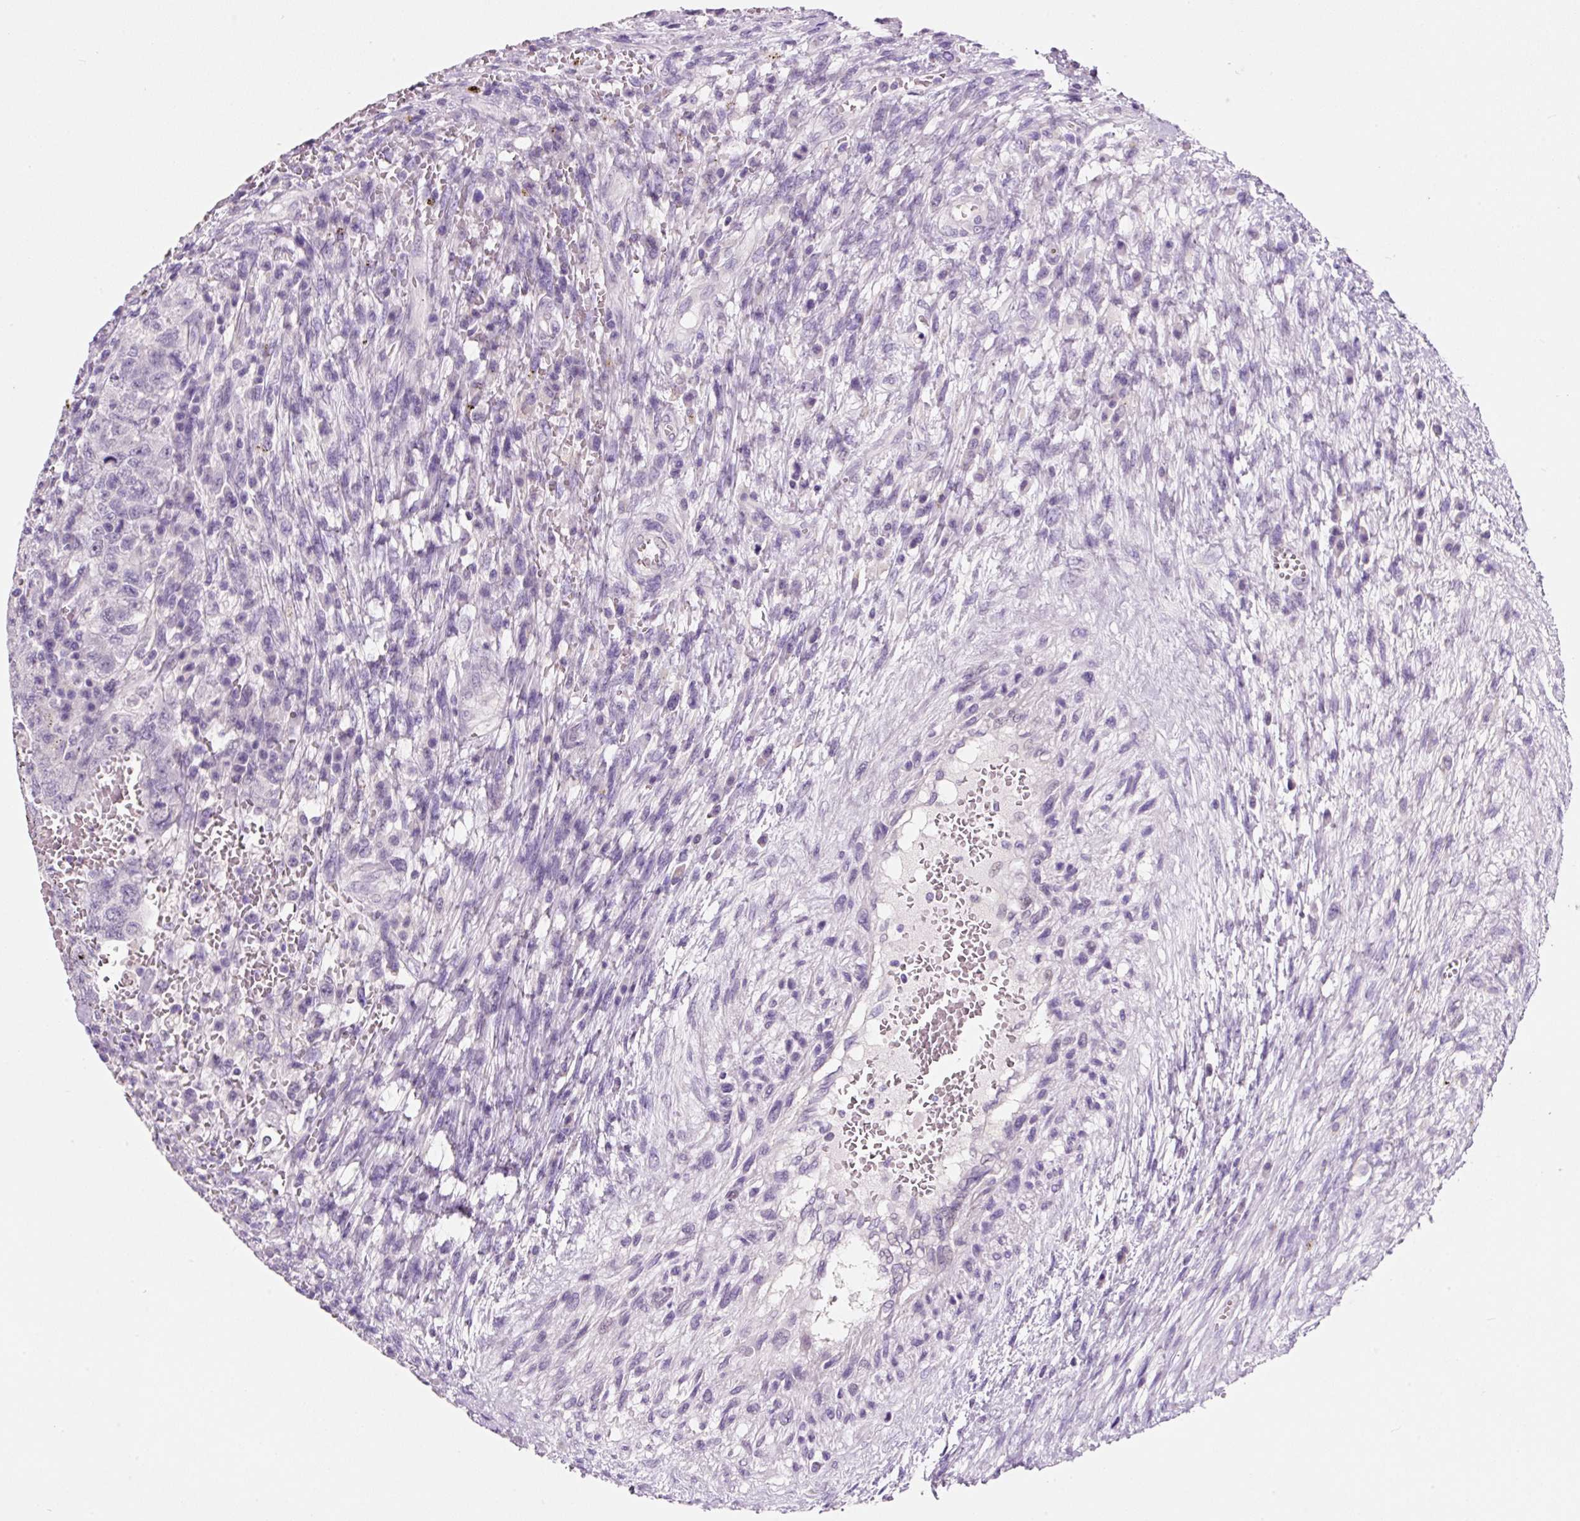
{"staining": {"intensity": "negative", "quantity": "none", "location": "none"}, "tissue": "testis cancer", "cell_type": "Tumor cells", "image_type": "cancer", "snomed": [{"axis": "morphology", "description": "Carcinoma, Embryonal, NOS"}, {"axis": "topography", "description": "Testis"}], "caption": "IHC of testis cancer (embryonal carcinoma) reveals no positivity in tumor cells.", "gene": "SYP", "patient": {"sex": "male", "age": 26}}